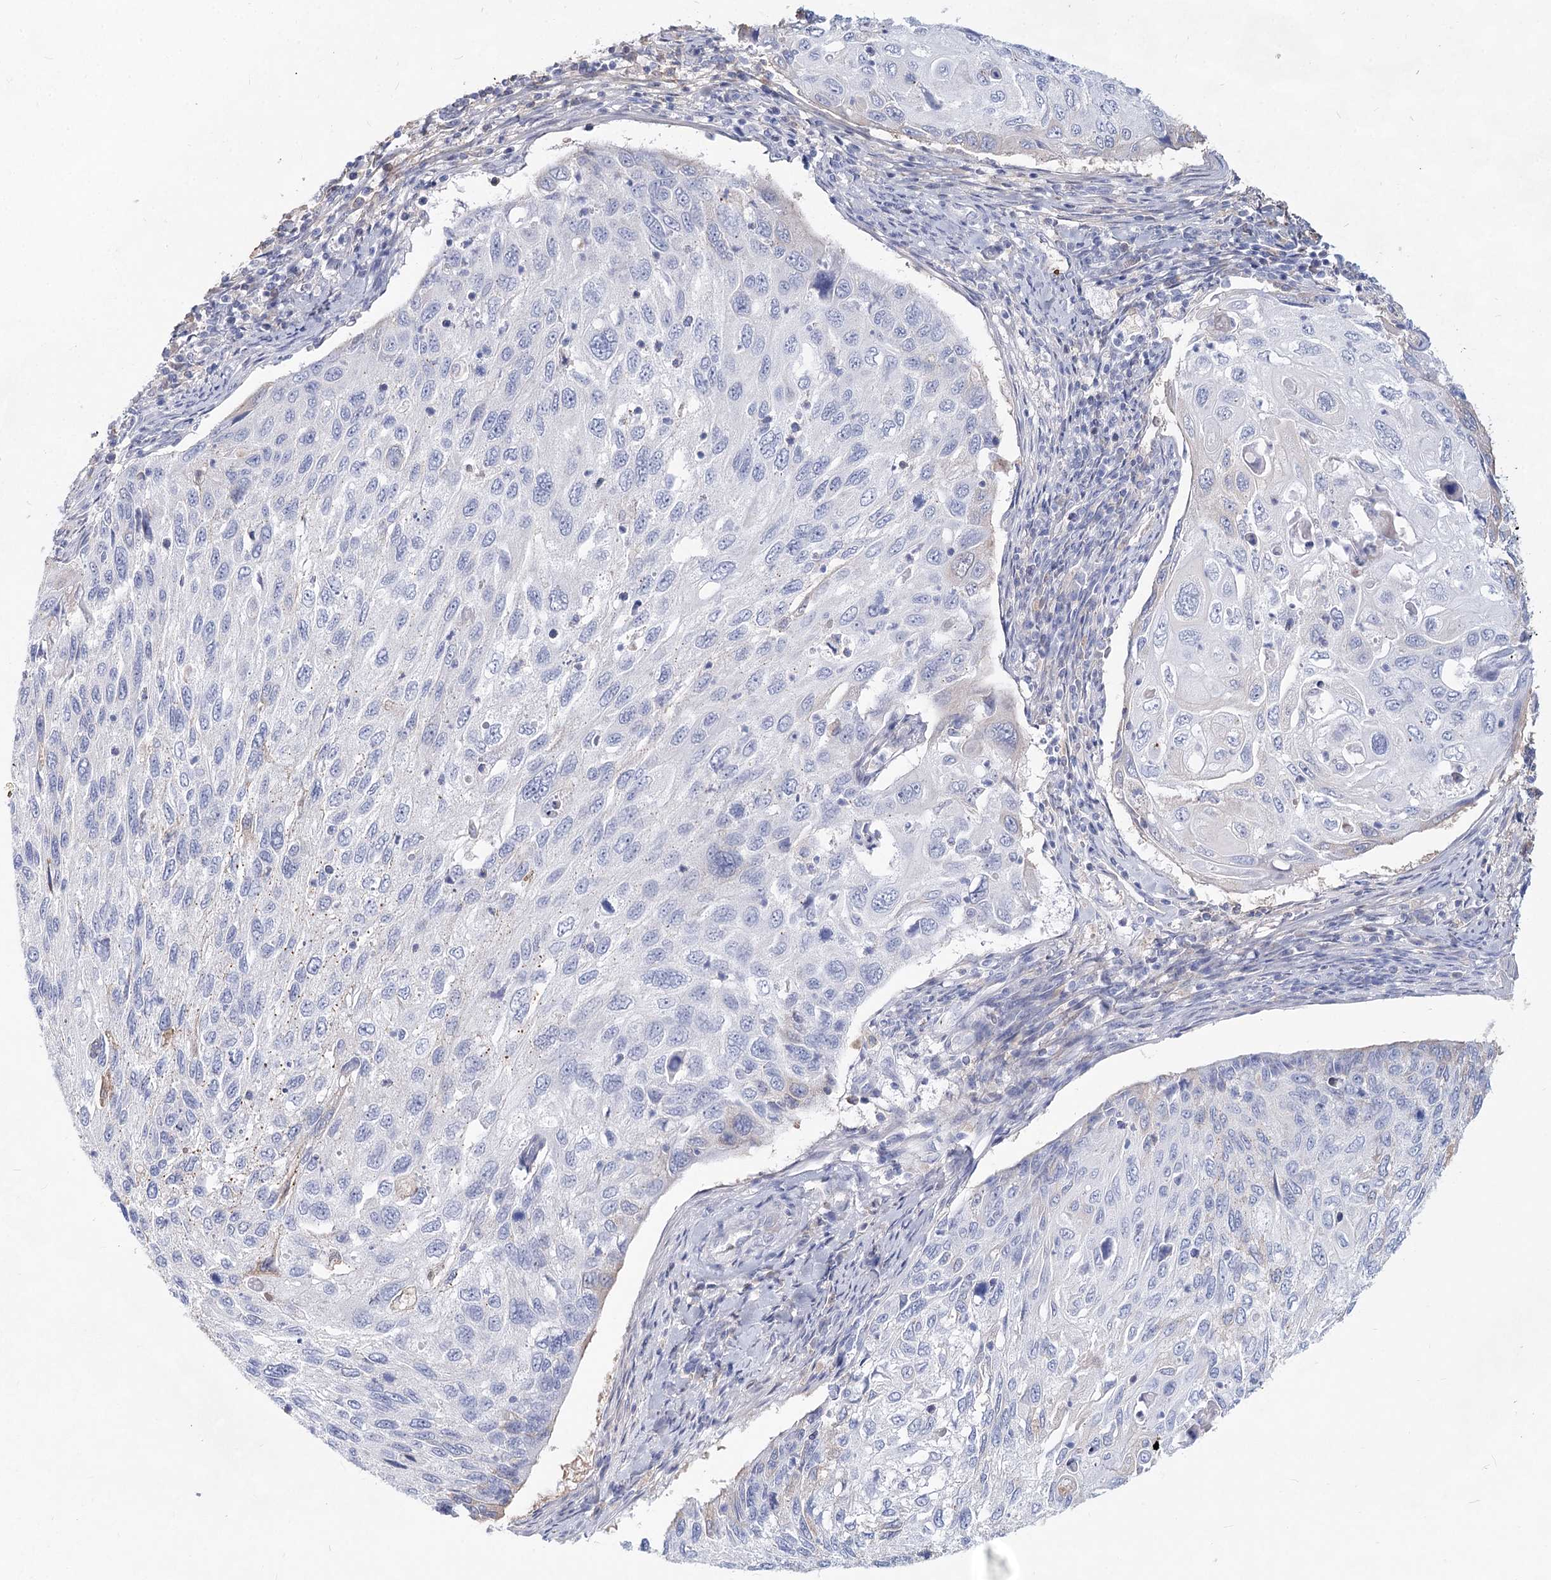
{"staining": {"intensity": "negative", "quantity": "none", "location": "none"}, "tissue": "cervical cancer", "cell_type": "Tumor cells", "image_type": "cancer", "snomed": [{"axis": "morphology", "description": "Squamous cell carcinoma, NOS"}, {"axis": "topography", "description": "Cervix"}], "caption": "High power microscopy image of an immunohistochemistry photomicrograph of cervical squamous cell carcinoma, revealing no significant positivity in tumor cells.", "gene": "TASOR2", "patient": {"sex": "female", "age": 70}}